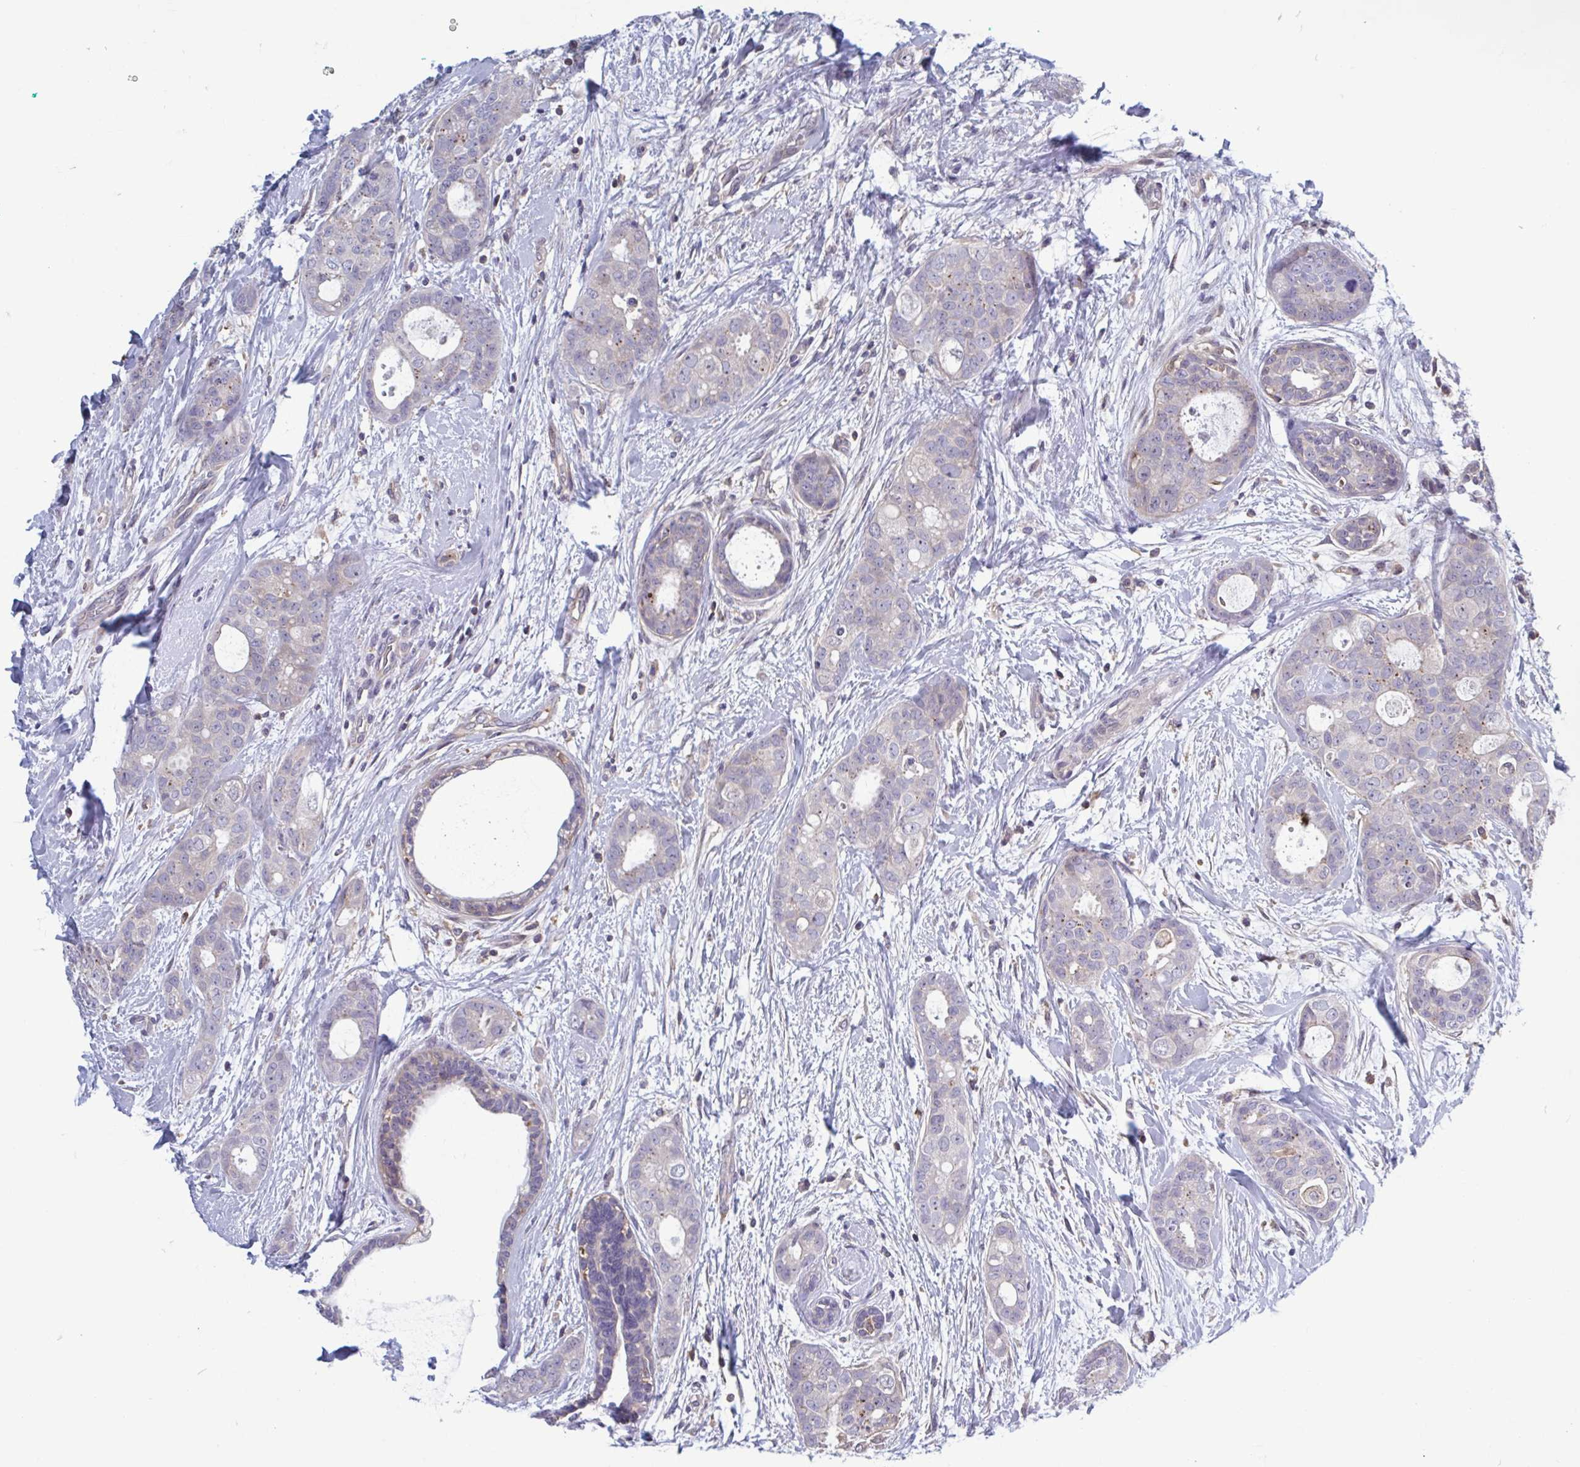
{"staining": {"intensity": "negative", "quantity": "none", "location": "none"}, "tissue": "breast cancer", "cell_type": "Tumor cells", "image_type": "cancer", "snomed": [{"axis": "morphology", "description": "Duct carcinoma"}, {"axis": "topography", "description": "Breast"}], "caption": "Immunohistochemistry (IHC) histopathology image of neoplastic tissue: breast cancer stained with DAB reveals no significant protein expression in tumor cells. The staining was performed using DAB to visualize the protein expression in brown, while the nuclei were stained in blue with hematoxylin (Magnification: 20x).", "gene": "LRRC38", "patient": {"sex": "female", "age": 45}}